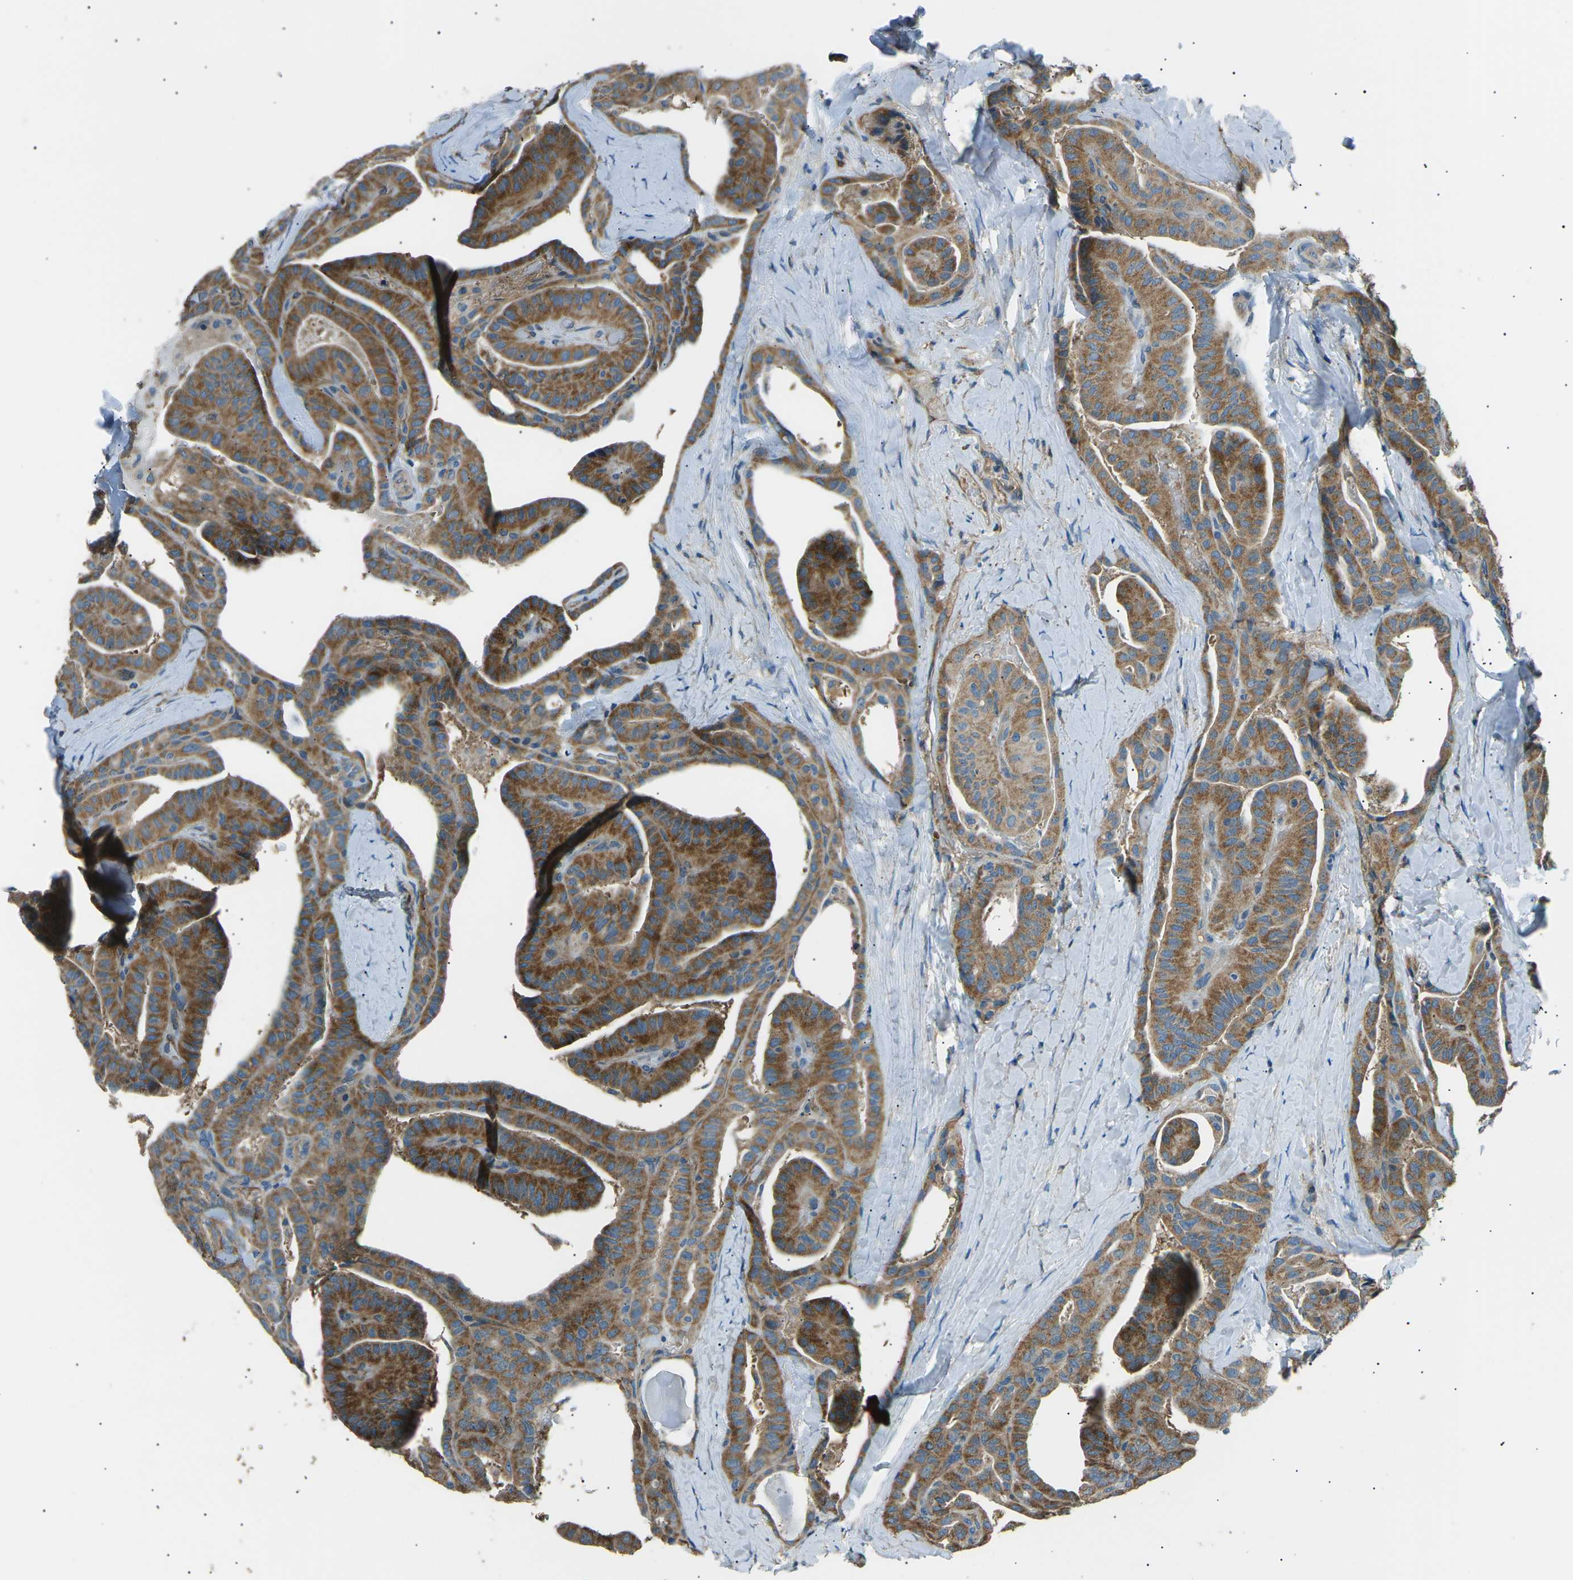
{"staining": {"intensity": "strong", "quantity": ">75%", "location": "cytoplasmic/membranous"}, "tissue": "thyroid cancer", "cell_type": "Tumor cells", "image_type": "cancer", "snomed": [{"axis": "morphology", "description": "Papillary adenocarcinoma, NOS"}, {"axis": "topography", "description": "Thyroid gland"}], "caption": "A high-resolution micrograph shows immunohistochemistry (IHC) staining of thyroid papillary adenocarcinoma, which exhibits strong cytoplasmic/membranous positivity in about >75% of tumor cells.", "gene": "SLK", "patient": {"sex": "male", "age": 77}}